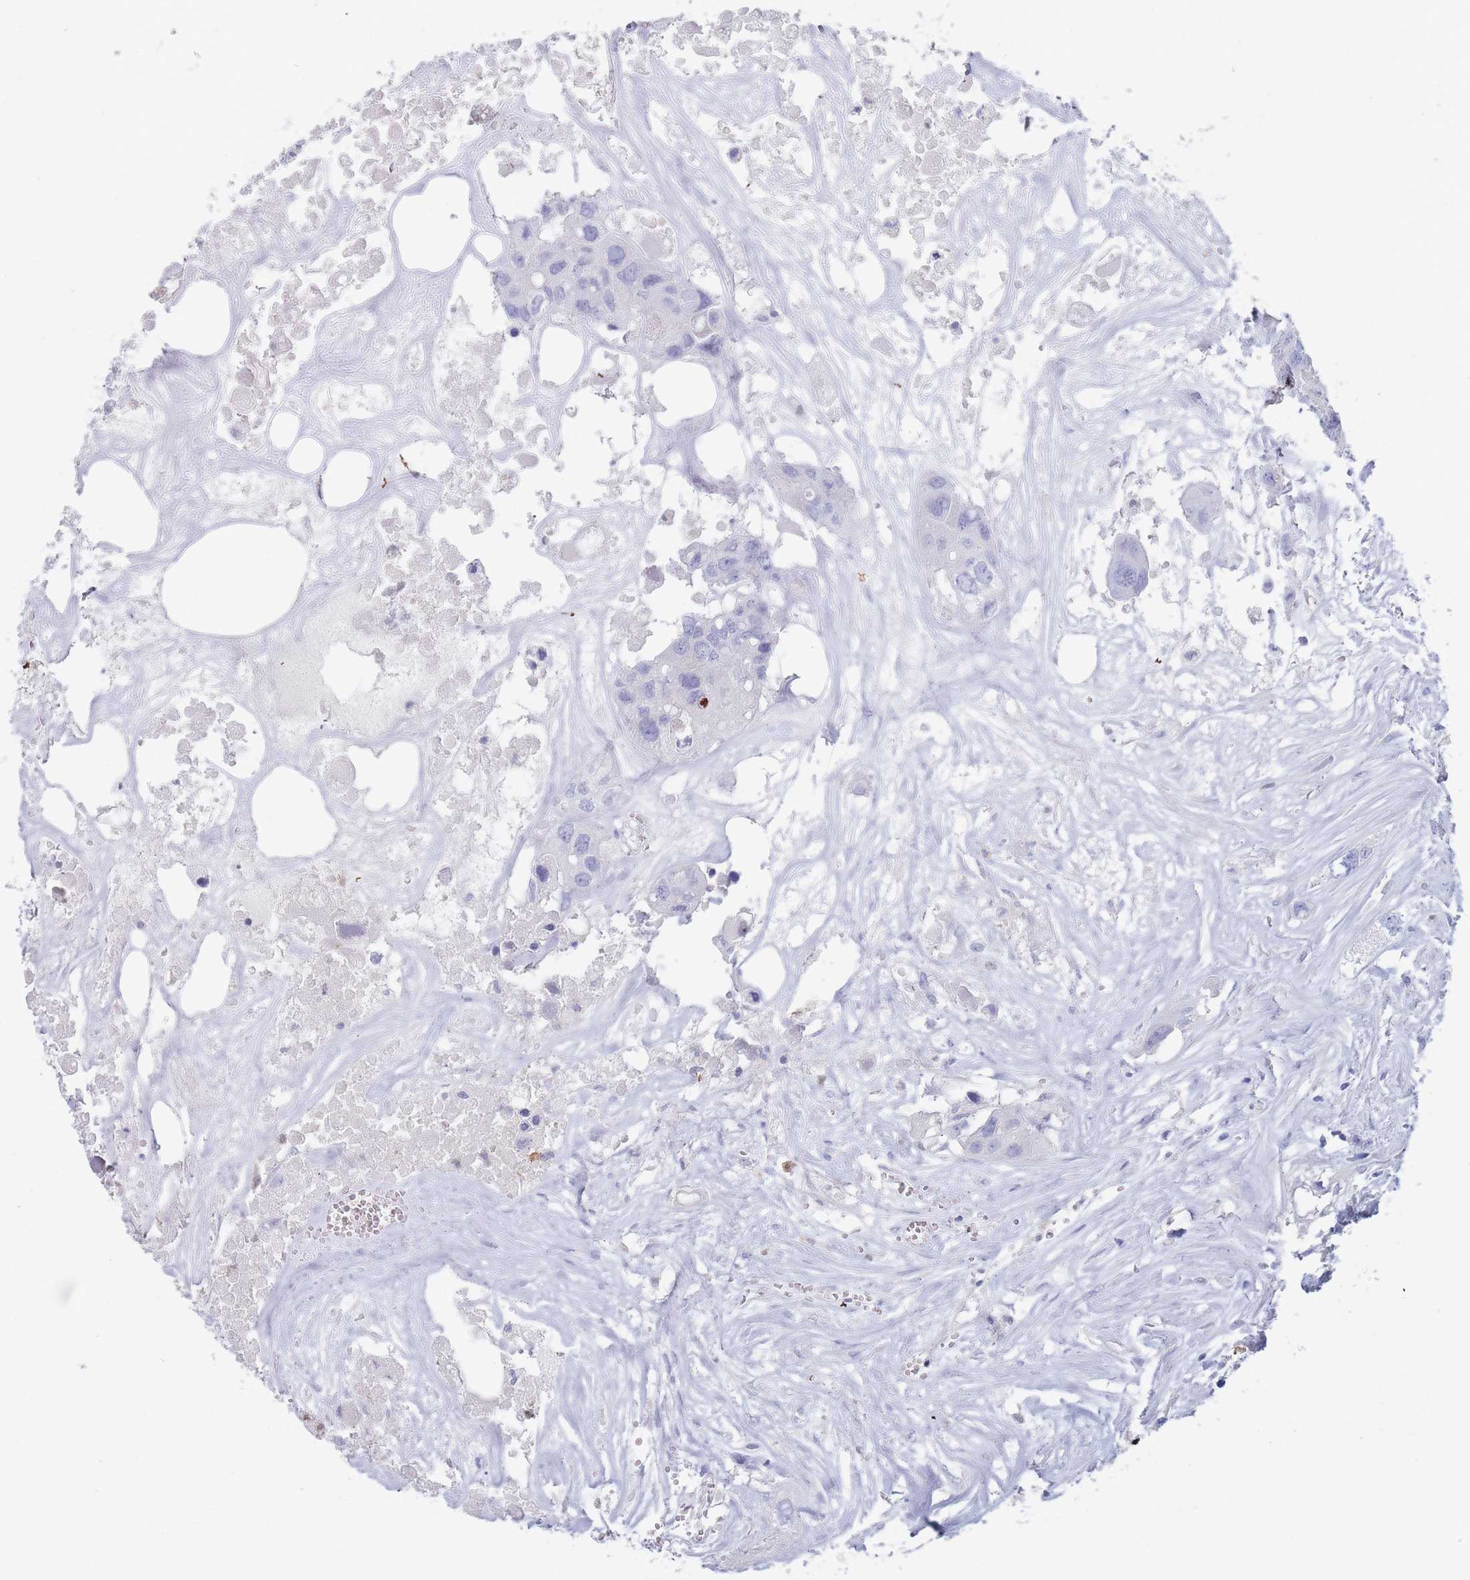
{"staining": {"intensity": "negative", "quantity": "none", "location": "none"}, "tissue": "colorectal cancer", "cell_type": "Tumor cells", "image_type": "cancer", "snomed": [{"axis": "morphology", "description": "Adenocarcinoma, NOS"}, {"axis": "topography", "description": "Colon"}], "caption": "Colorectal cancer stained for a protein using IHC reveals no staining tumor cells.", "gene": "ATP1A3", "patient": {"sex": "male", "age": 77}}